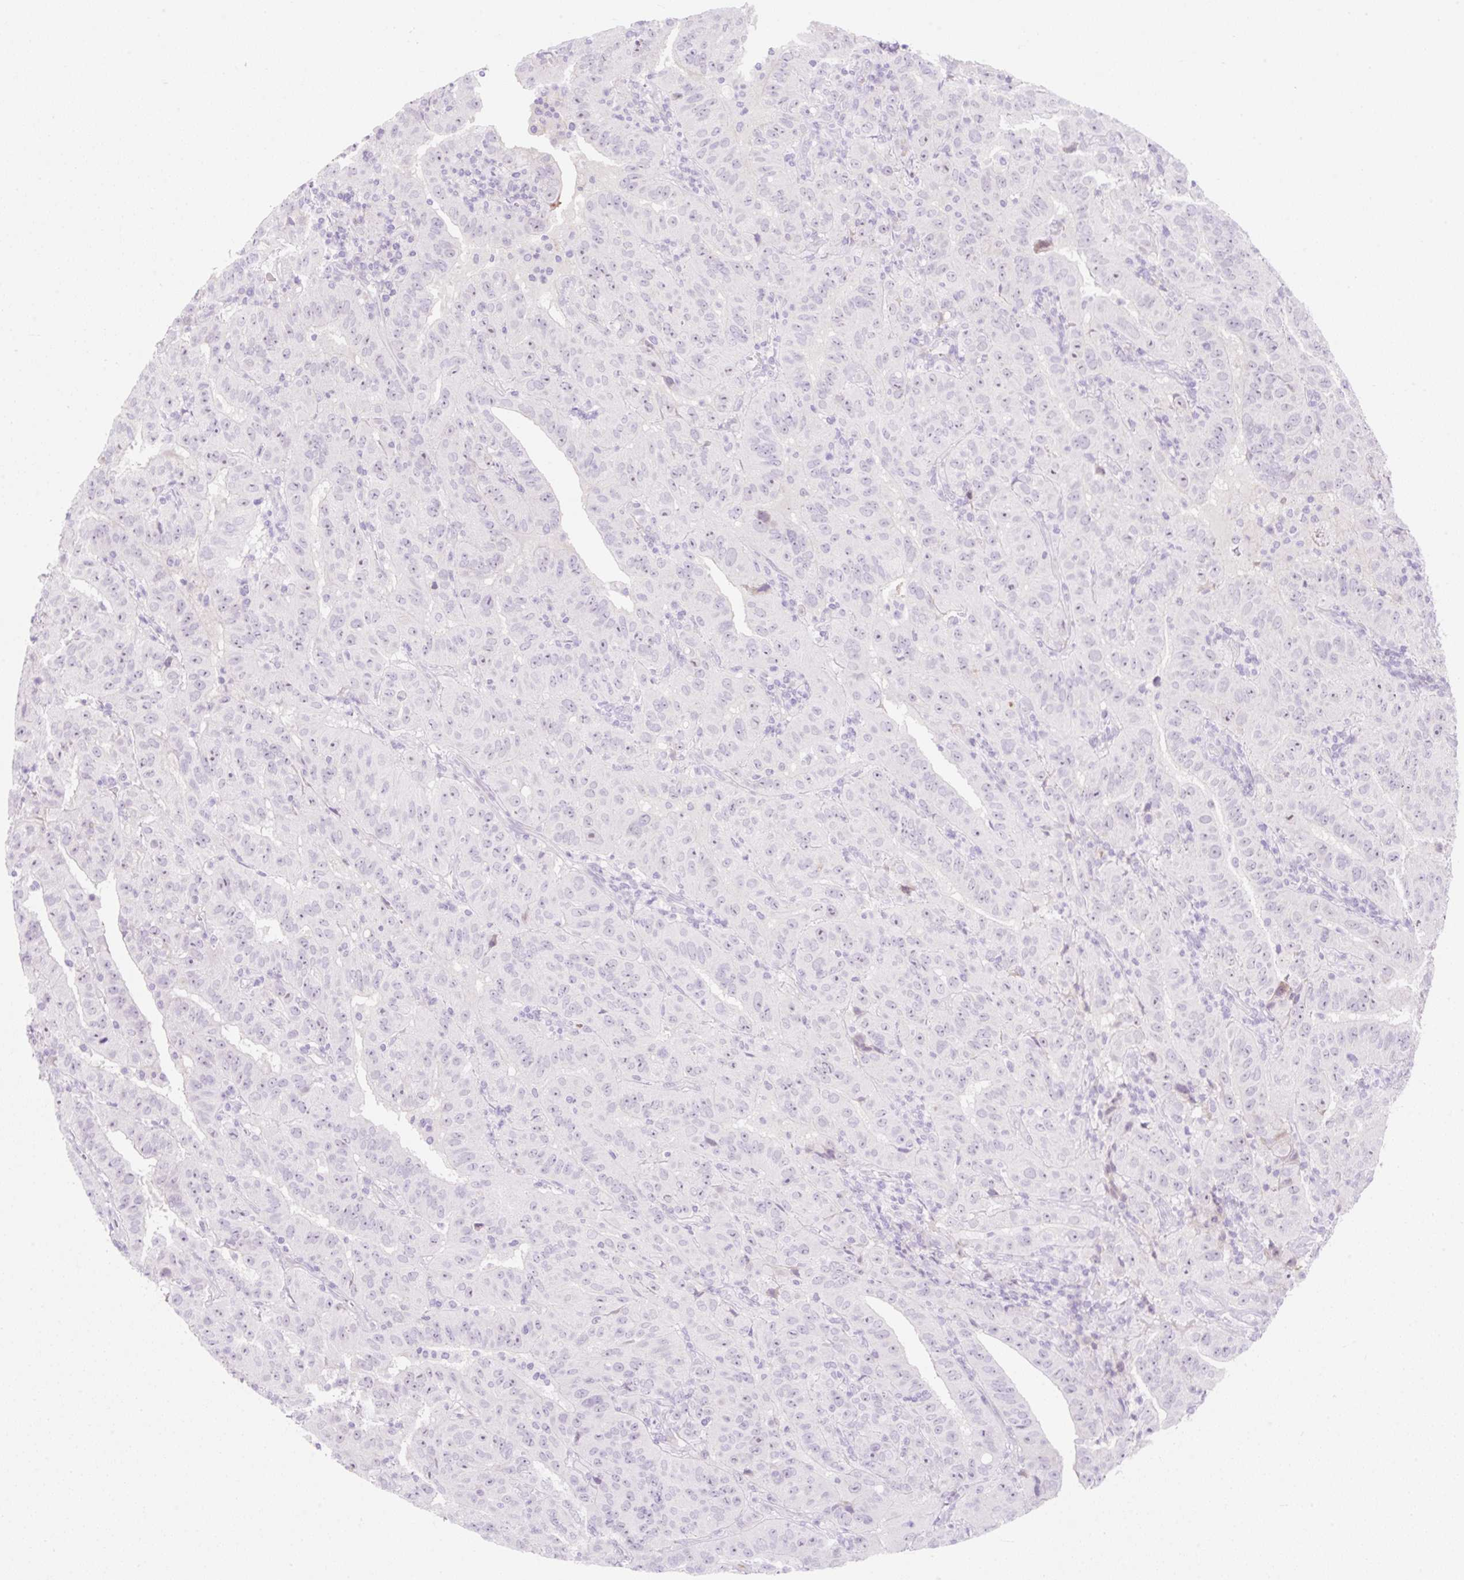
{"staining": {"intensity": "negative", "quantity": "none", "location": "none"}, "tissue": "pancreatic cancer", "cell_type": "Tumor cells", "image_type": "cancer", "snomed": [{"axis": "morphology", "description": "Adenocarcinoma, NOS"}, {"axis": "topography", "description": "Pancreas"}], "caption": "Adenocarcinoma (pancreatic) stained for a protein using immunohistochemistry (IHC) exhibits no staining tumor cells.", "gene": "ZNF121", "patient": {"sex": "male", "age": 63}}